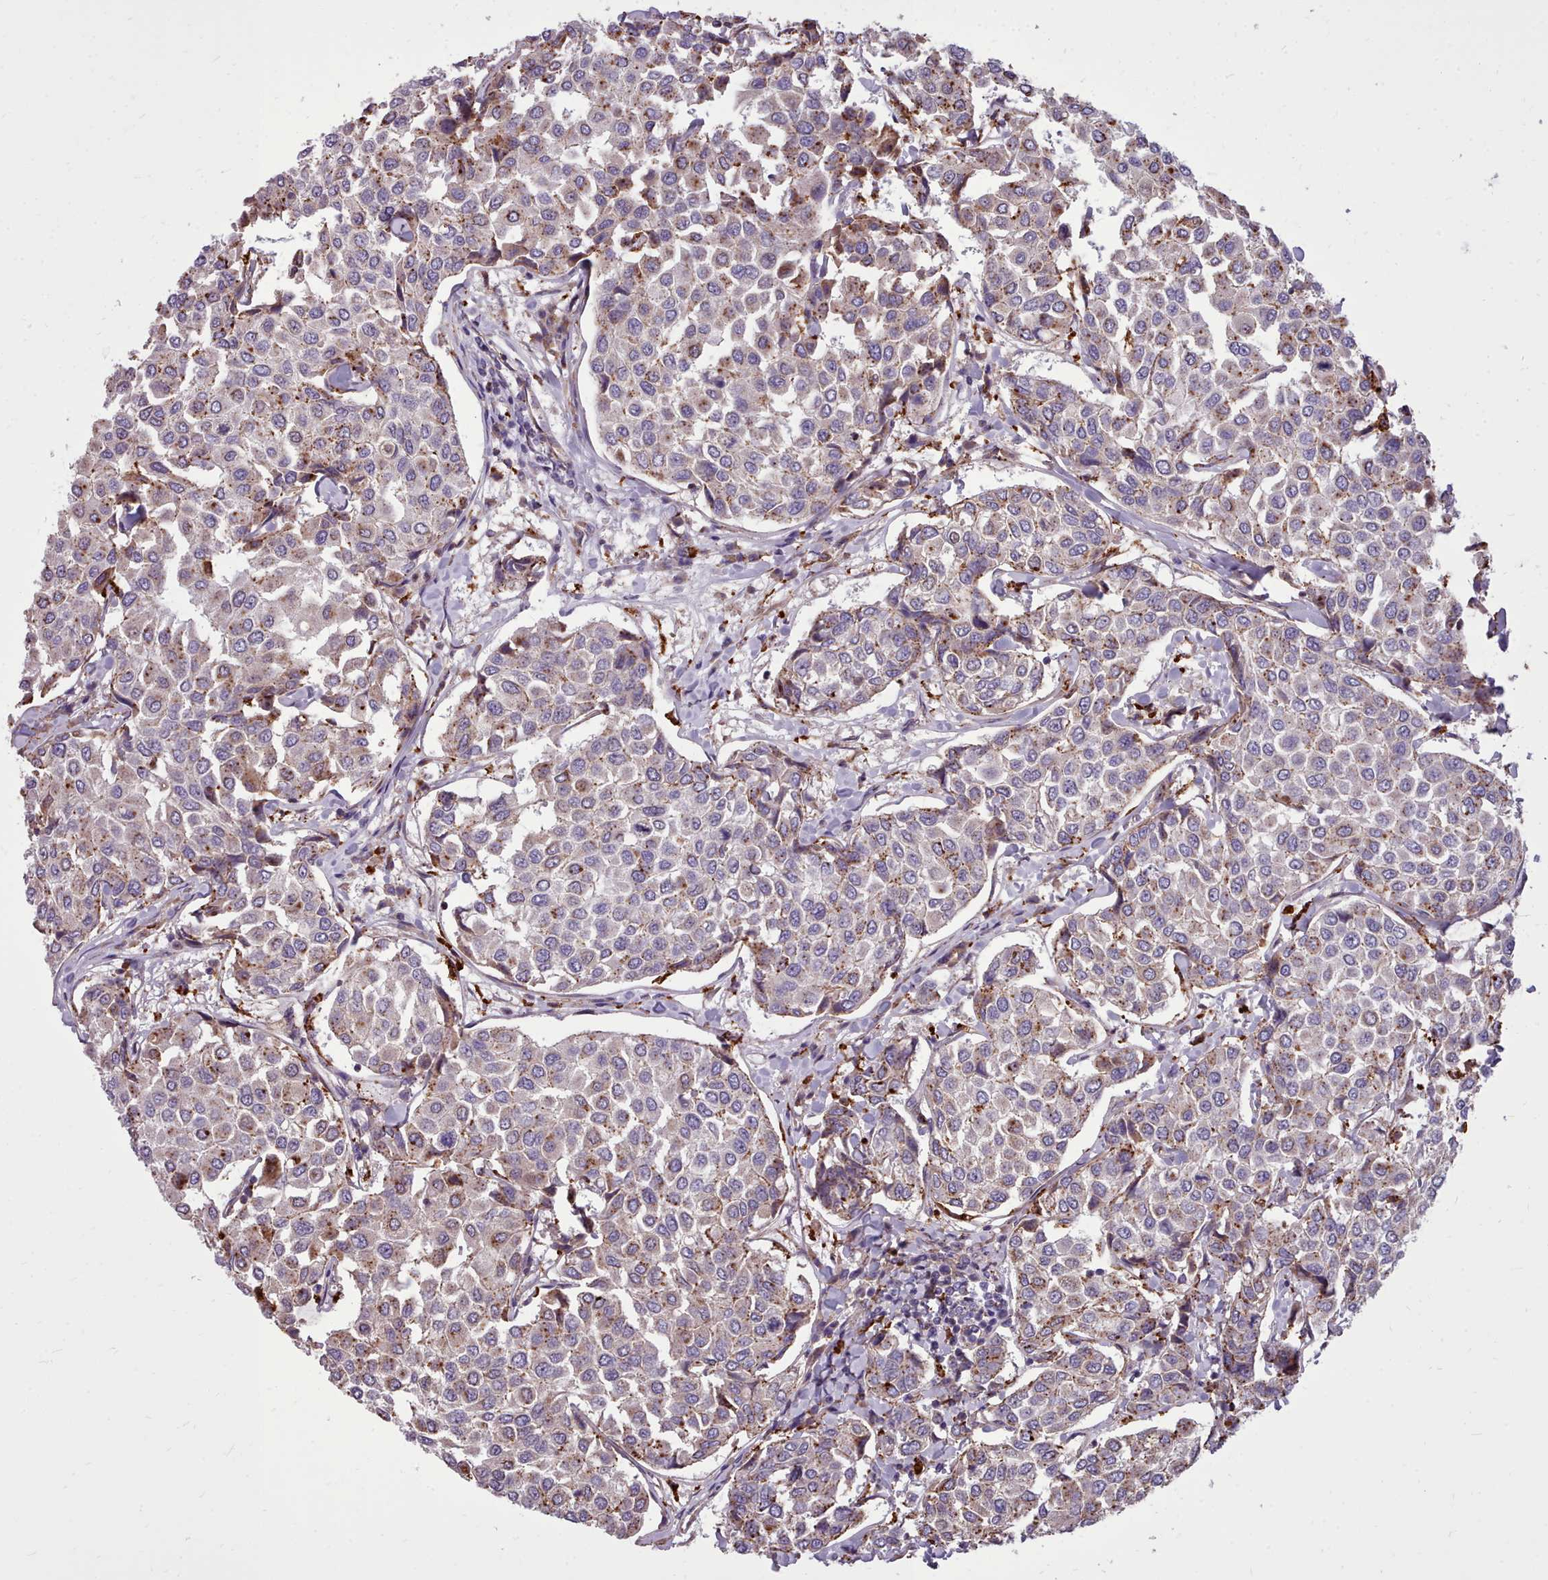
{"staining": {"intensity": "moderate", "quantity": "<25%", "location": "cytoplasmic/membranous"}, "tissue": "breast cancer", "cell_type": "Tumor cells", "image_type": "cancer", "snomed": [{"axis": "morphology", "description": "Duct carcinoma"}, {"axis": "topography", "description": "Breast"}], "caption": "A low amount of moderate cytoplasmic/membranous staining is seen in about <25% of tumor cells in breast invasive ductal carcinoma tissue.", "gene": "PACSIN3", "patient": {"sex": "female", "age": 55}}